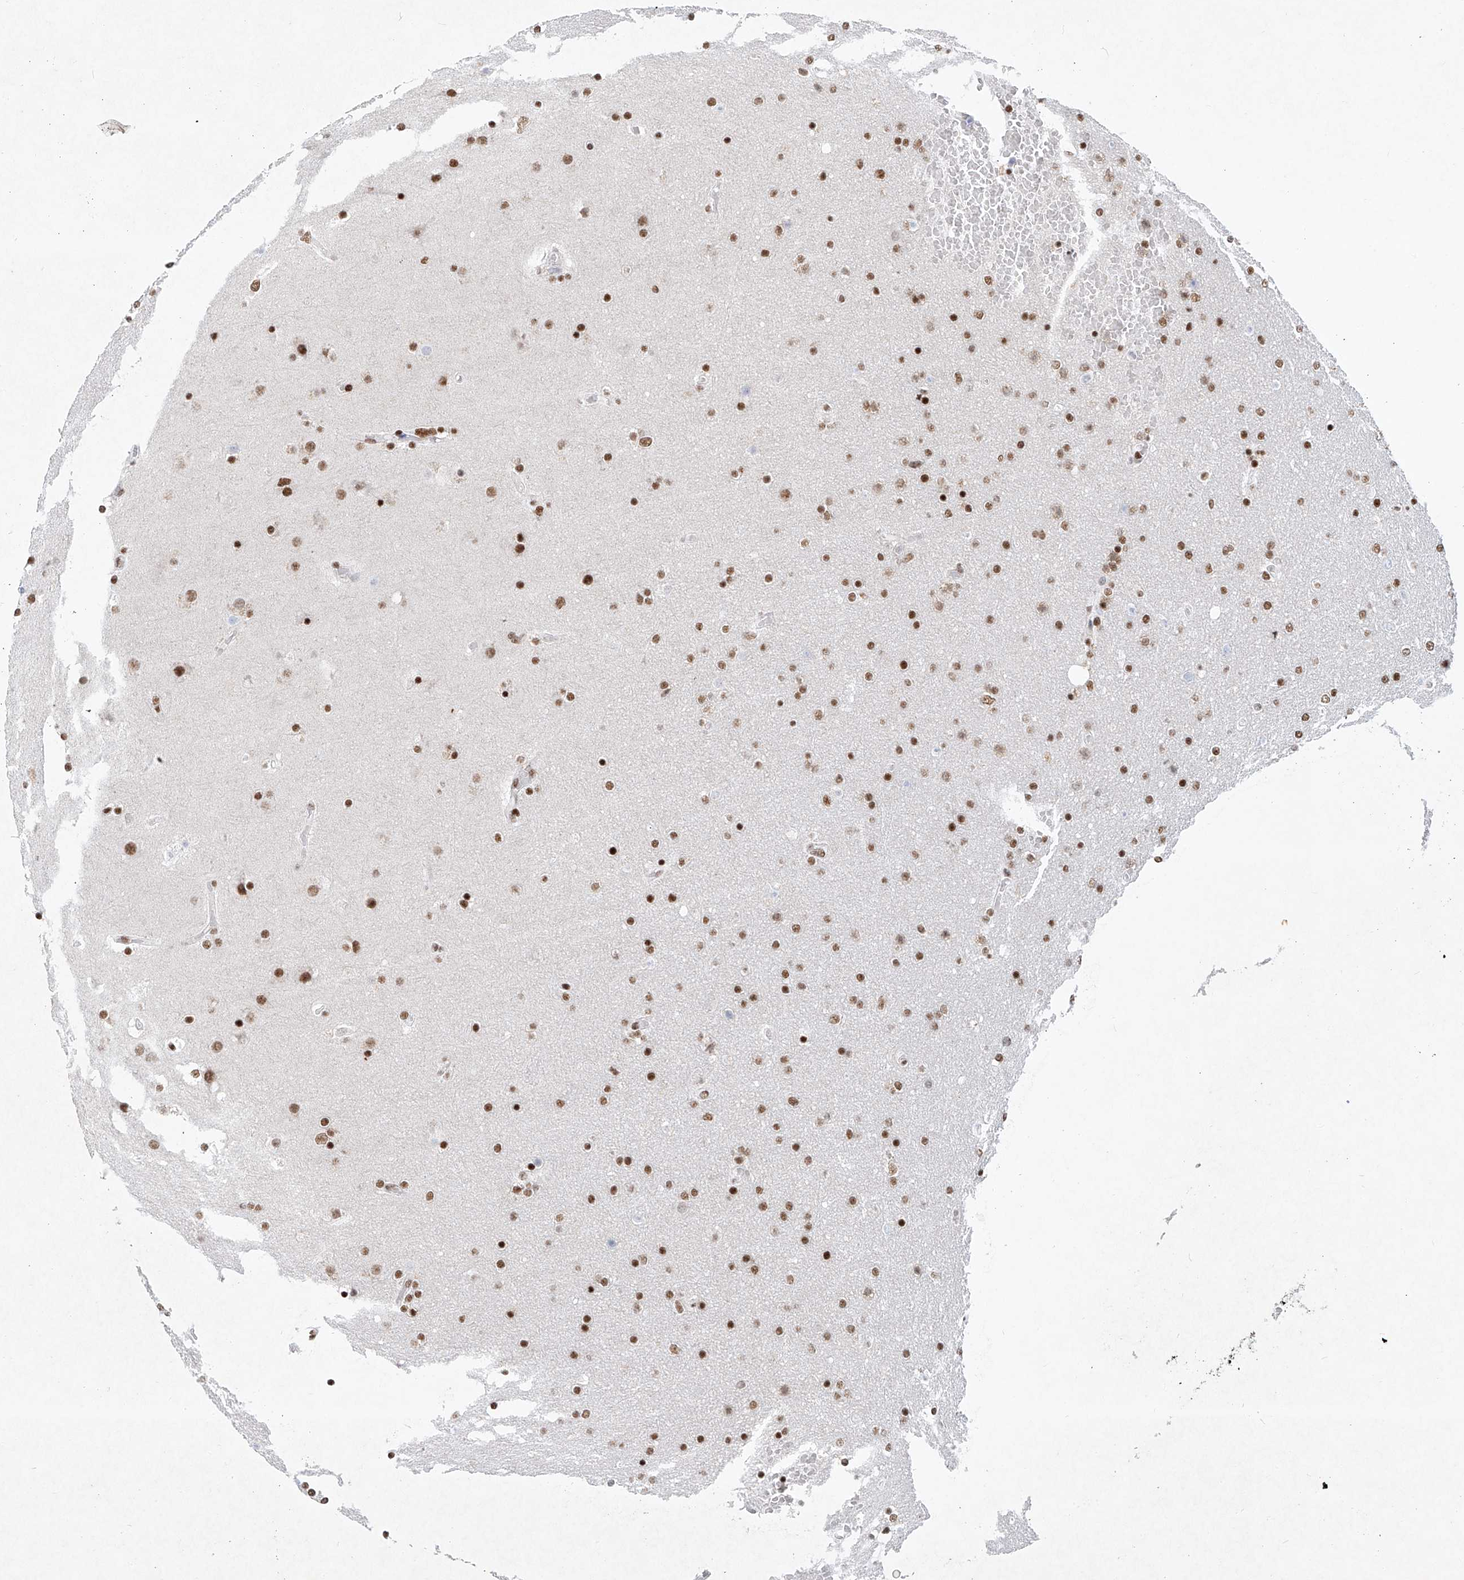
{"staining": {"intensity": "moderate", "quantity": "25%-75%", "location": "nuclear"}, "tissue": "glioma", "cell_type": "Tumor cells", "image_type": "cancer", "snomed": [{"axis": "morphology", "description": "Glioma, malignant, High grade"}, {"axis": "topography", "description": "Cerebral cortex"}], "caption": "Immunohistochemical staining of human glioma shows medium levels of moderate nuclear protein staining in about 25%-75% of tumor cells. The protein of interest is stained brown, and the nuclei are stained in blue (DAB (3,3'-diaminobenzidine) IHC with brightfield microscopy, high magnification).", "gene": "TAF4", "patient": {"sex": "female", "age": 36}}